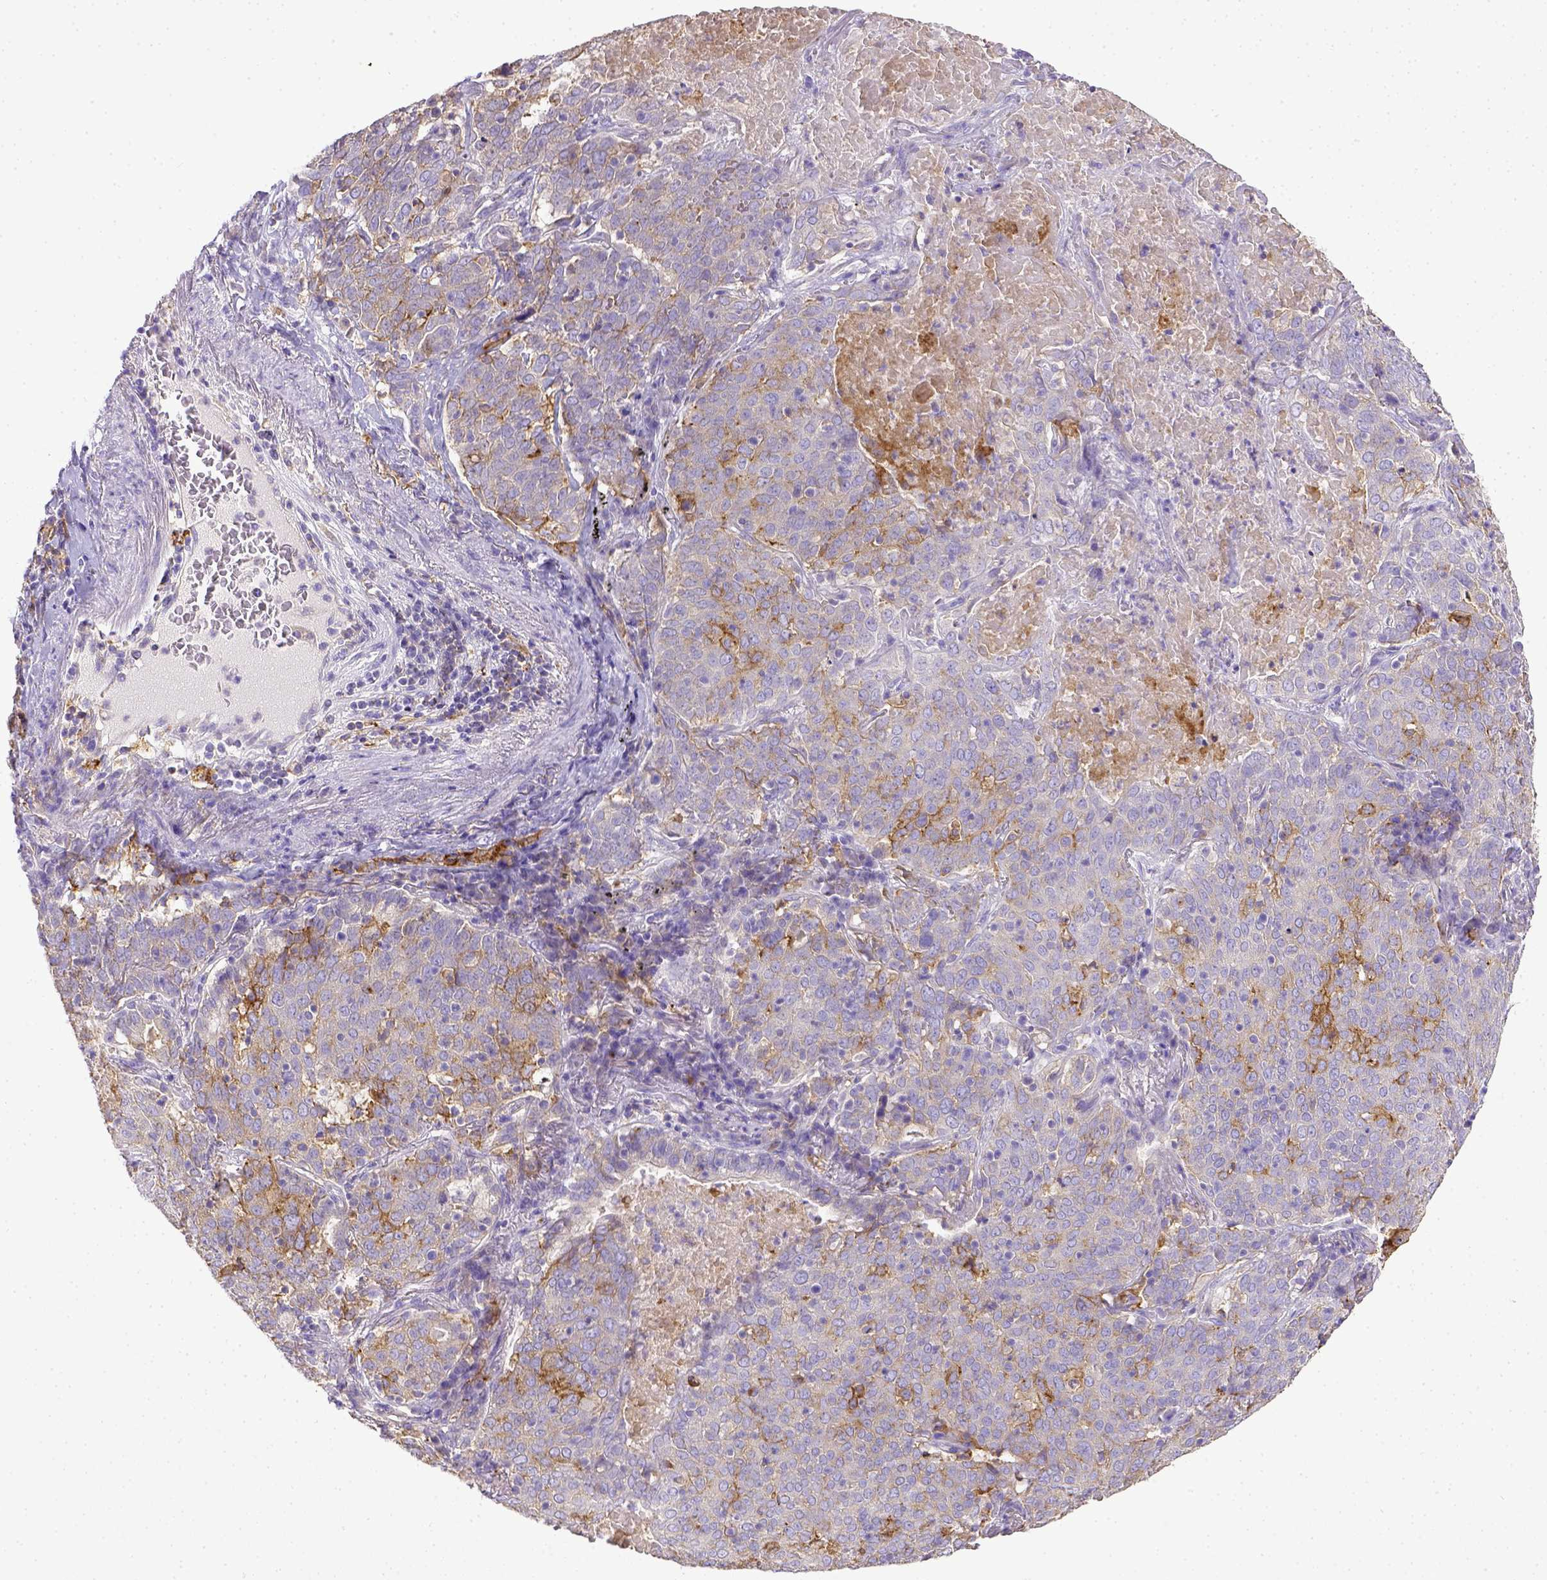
{"staining": {"intensity": "weak", "quantity": "25%-75%", "location": "cytoplasmic/membranous"}, "tissue": "lung cancer", "cell_type": "Tumor cells", "image_type": "cancer", "snomed": [{"axis": "morphology", "description": "Squamous cell carcinoma, NOS"}, {"axis": "topography", "description": "Lung"}], "caption": "Tumor cells demonstrate low levels of weak cytoplasmic/membranous staining in about 25%-75% of cells in squamous cell carcinoma (lung).", "gene": "CD40", "patient": {"sex": "male", "age": 82}}